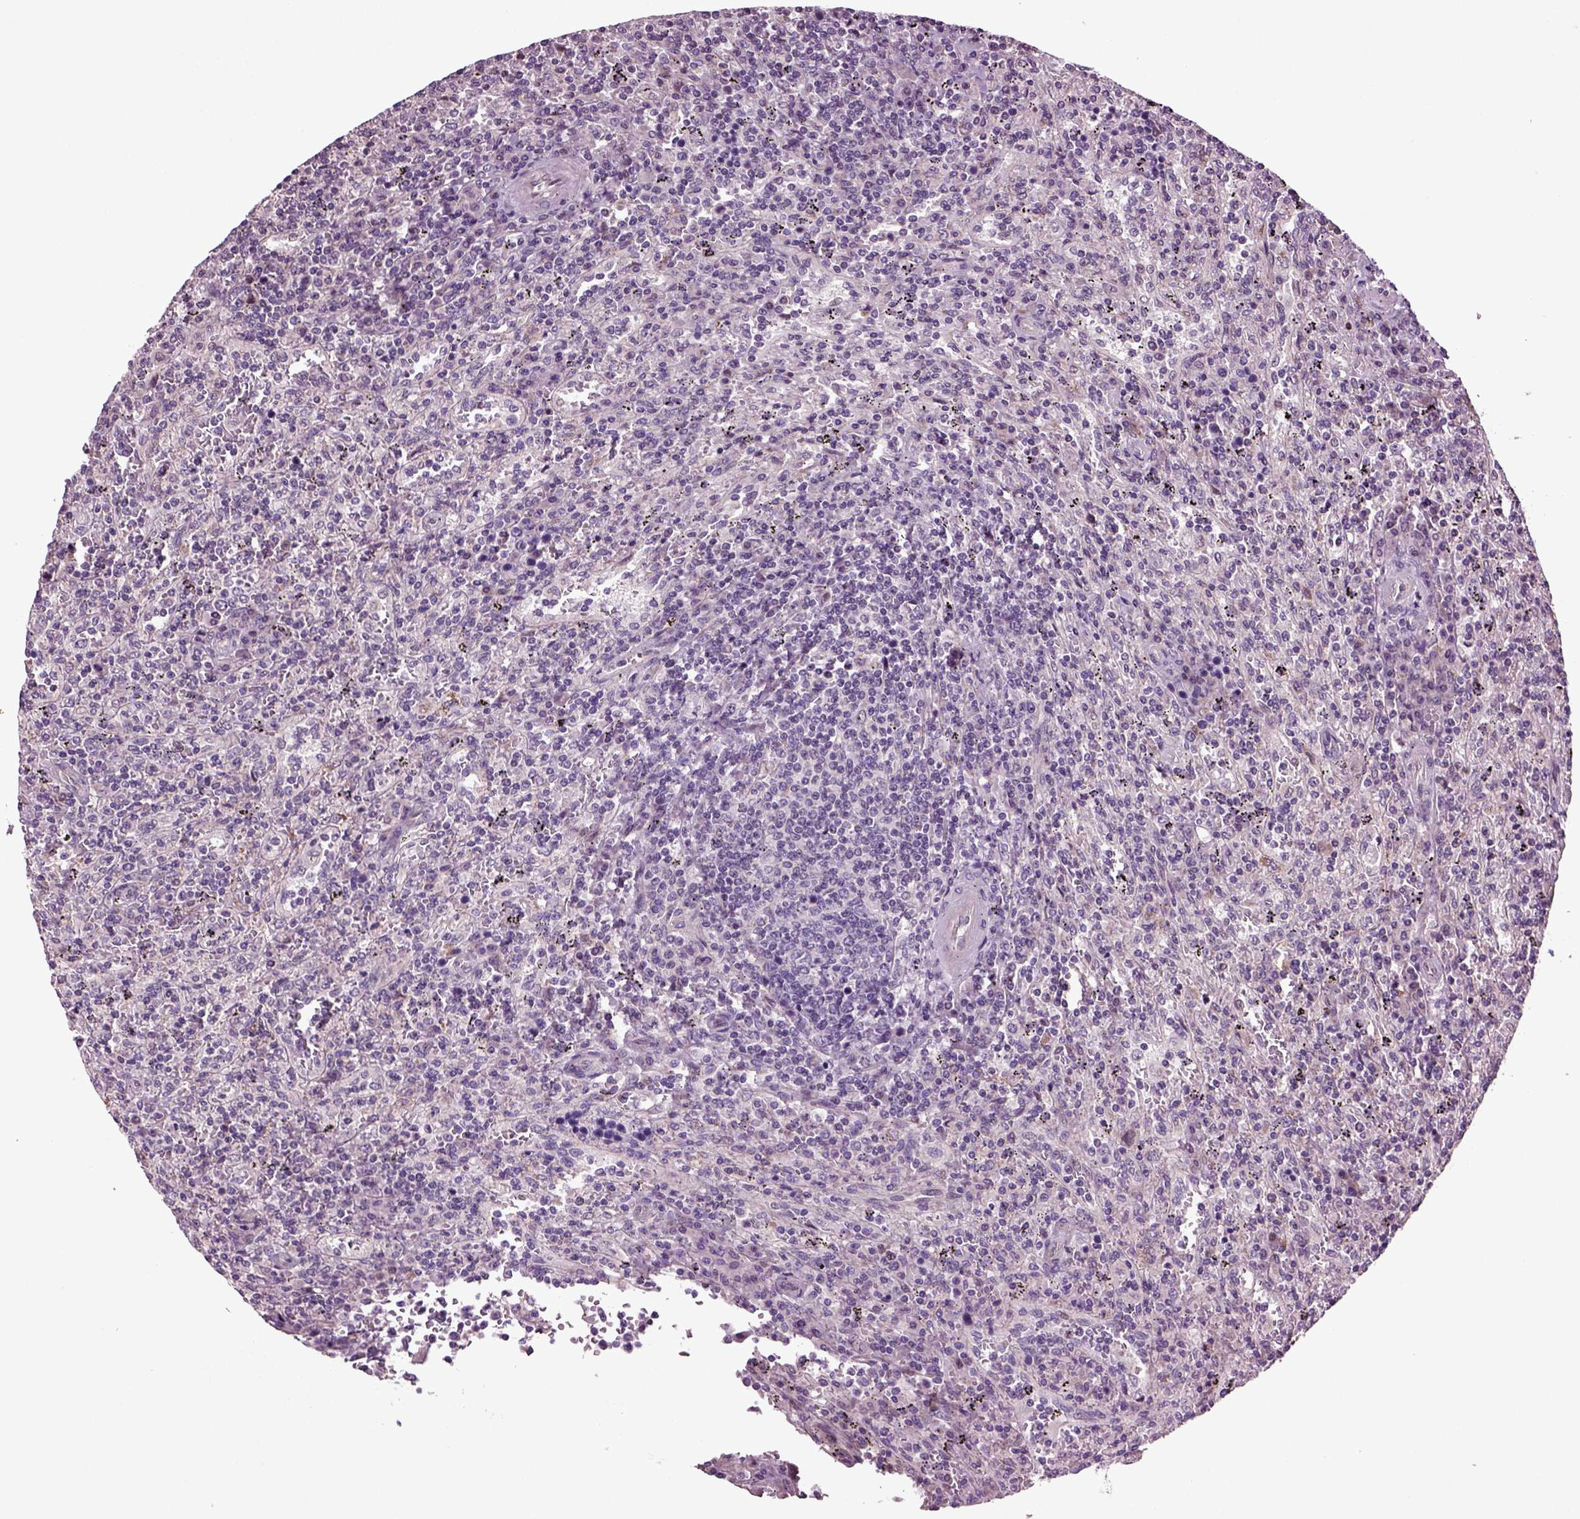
{"staining": {"intensity": "negative", "quantity": "none", "location": "none"}, "tissue": "lymphoma", "cell_type": "Tumor cells", "image_type": "cancer", "snomed": [{"axis": "morphology", "description": "Malignant lymphoma, non-Hodgkin's type, Low grade"}, {"axis": "topography", "description": "Spleen"}], "caption": "DAB immunohistochemical staining of lymphoma exhibits no significant expression in tumor cells.", "gene": "HAGHL", "patient": {"sex": "male", "age": 62}}